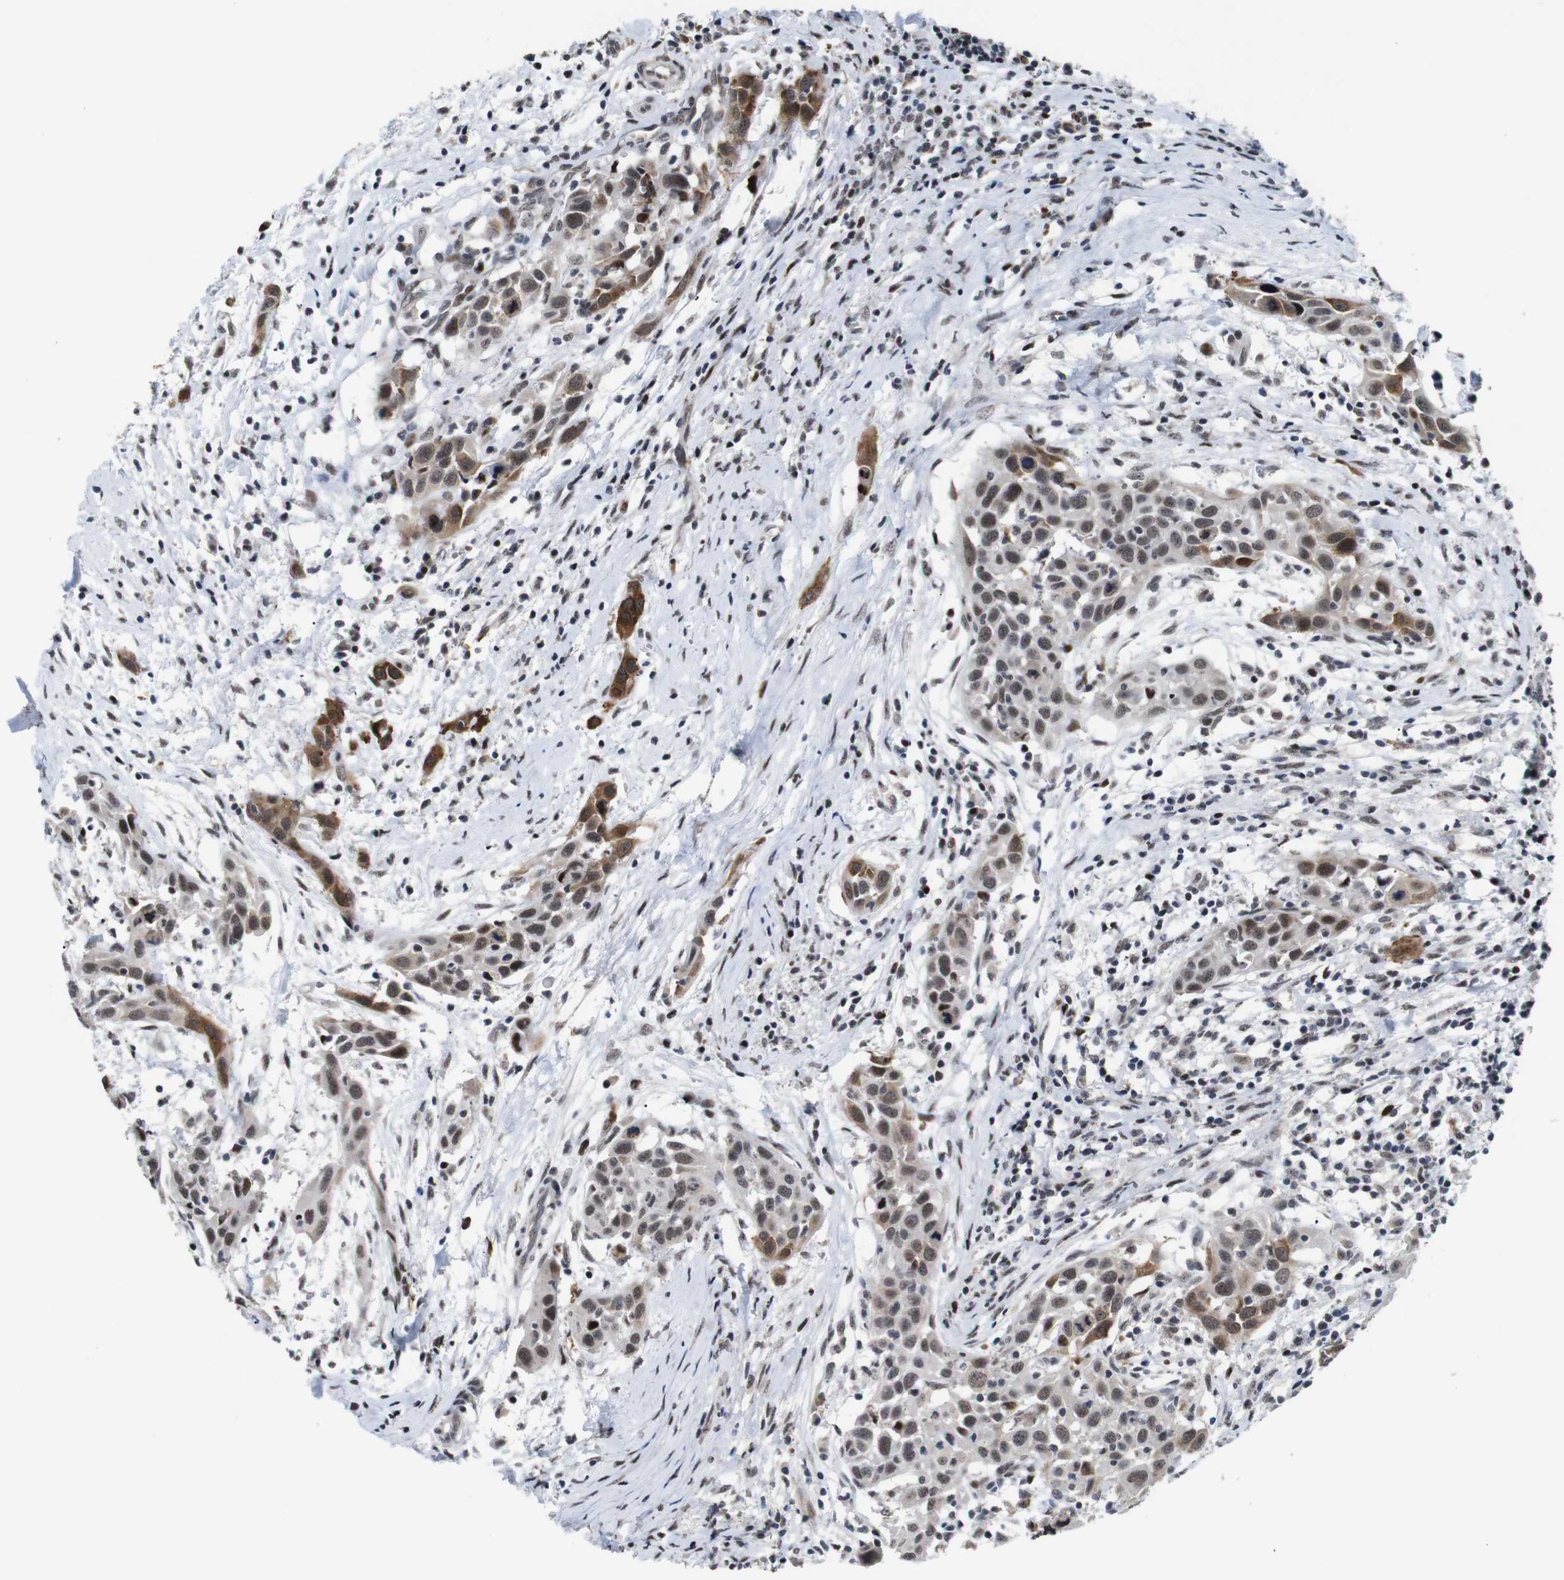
{"staining": {"intensity": "moderate", "quantity": ">75%", "location": "cytoplasmic/membranous,nuclear"}, "tissue": "head and neck cancer", "cell_type": "Tumor cells", "image_type": "cancer", "snomed": [{"axis": "morphology", "description": "Squamous cell carcinoma, NOS"}, {"axis": "topography", "description": "Oral tissue"}, {"axis": "topography", "description": "Head-Neck"}], "caption": "Immunohistochemistry staining of head and neck cancer (squamous cell carcinoma), which displays medium levels of moderate cytoplasmic/membranous and nuclear positivity in approximately >75% of tumor cells indicating moderate cytoplasmic/membranous and nuclear protein positivity. The staining was performed using DAB (3,3'-diaminobenzidine) (brown) for protein detection and nuclei were counterstained in hematoxylin (blue).", "gene": "EIF4G1", "patient": {"sex": "female", "age": 50}}